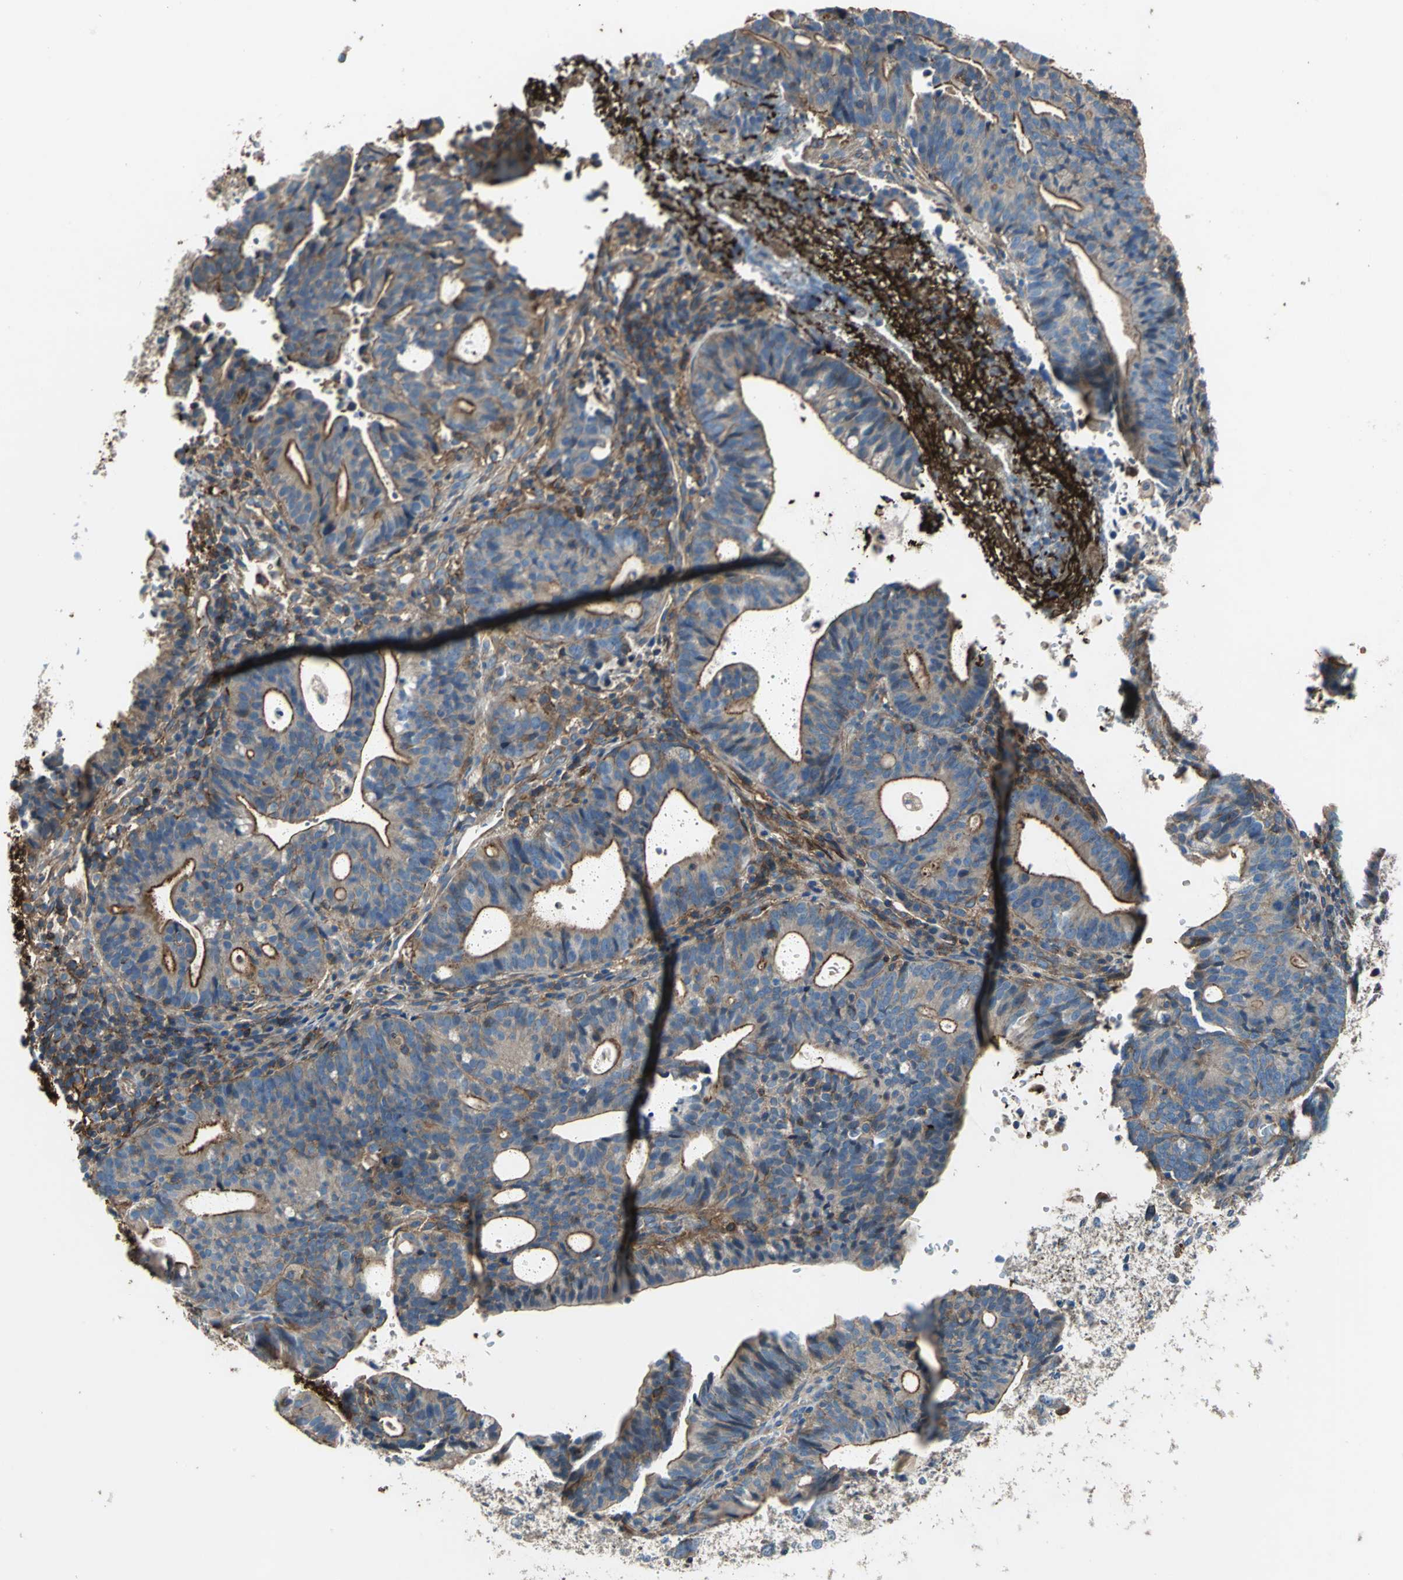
{"staining": {"intensity": "strong", "quantity": ">75%", "location": "cytoplasmic/membranous"}, "tissue": "endometrial cancer", "cell_type": "Tumor cells", "image_type": "cancer", "snomed": [{"axis": "morphology", "description": "Adenocarcinoma, NOS"}, {"axis": "topography", "description": "Uterus"}], "caption": "Immunohistochemical staining of endometrial cancer reveals strong cytoplasmic/membranous protein expression in about >75% of tumor cells.", "gene": "PARVA", "patient": {"sex": "female", "age": 83}}